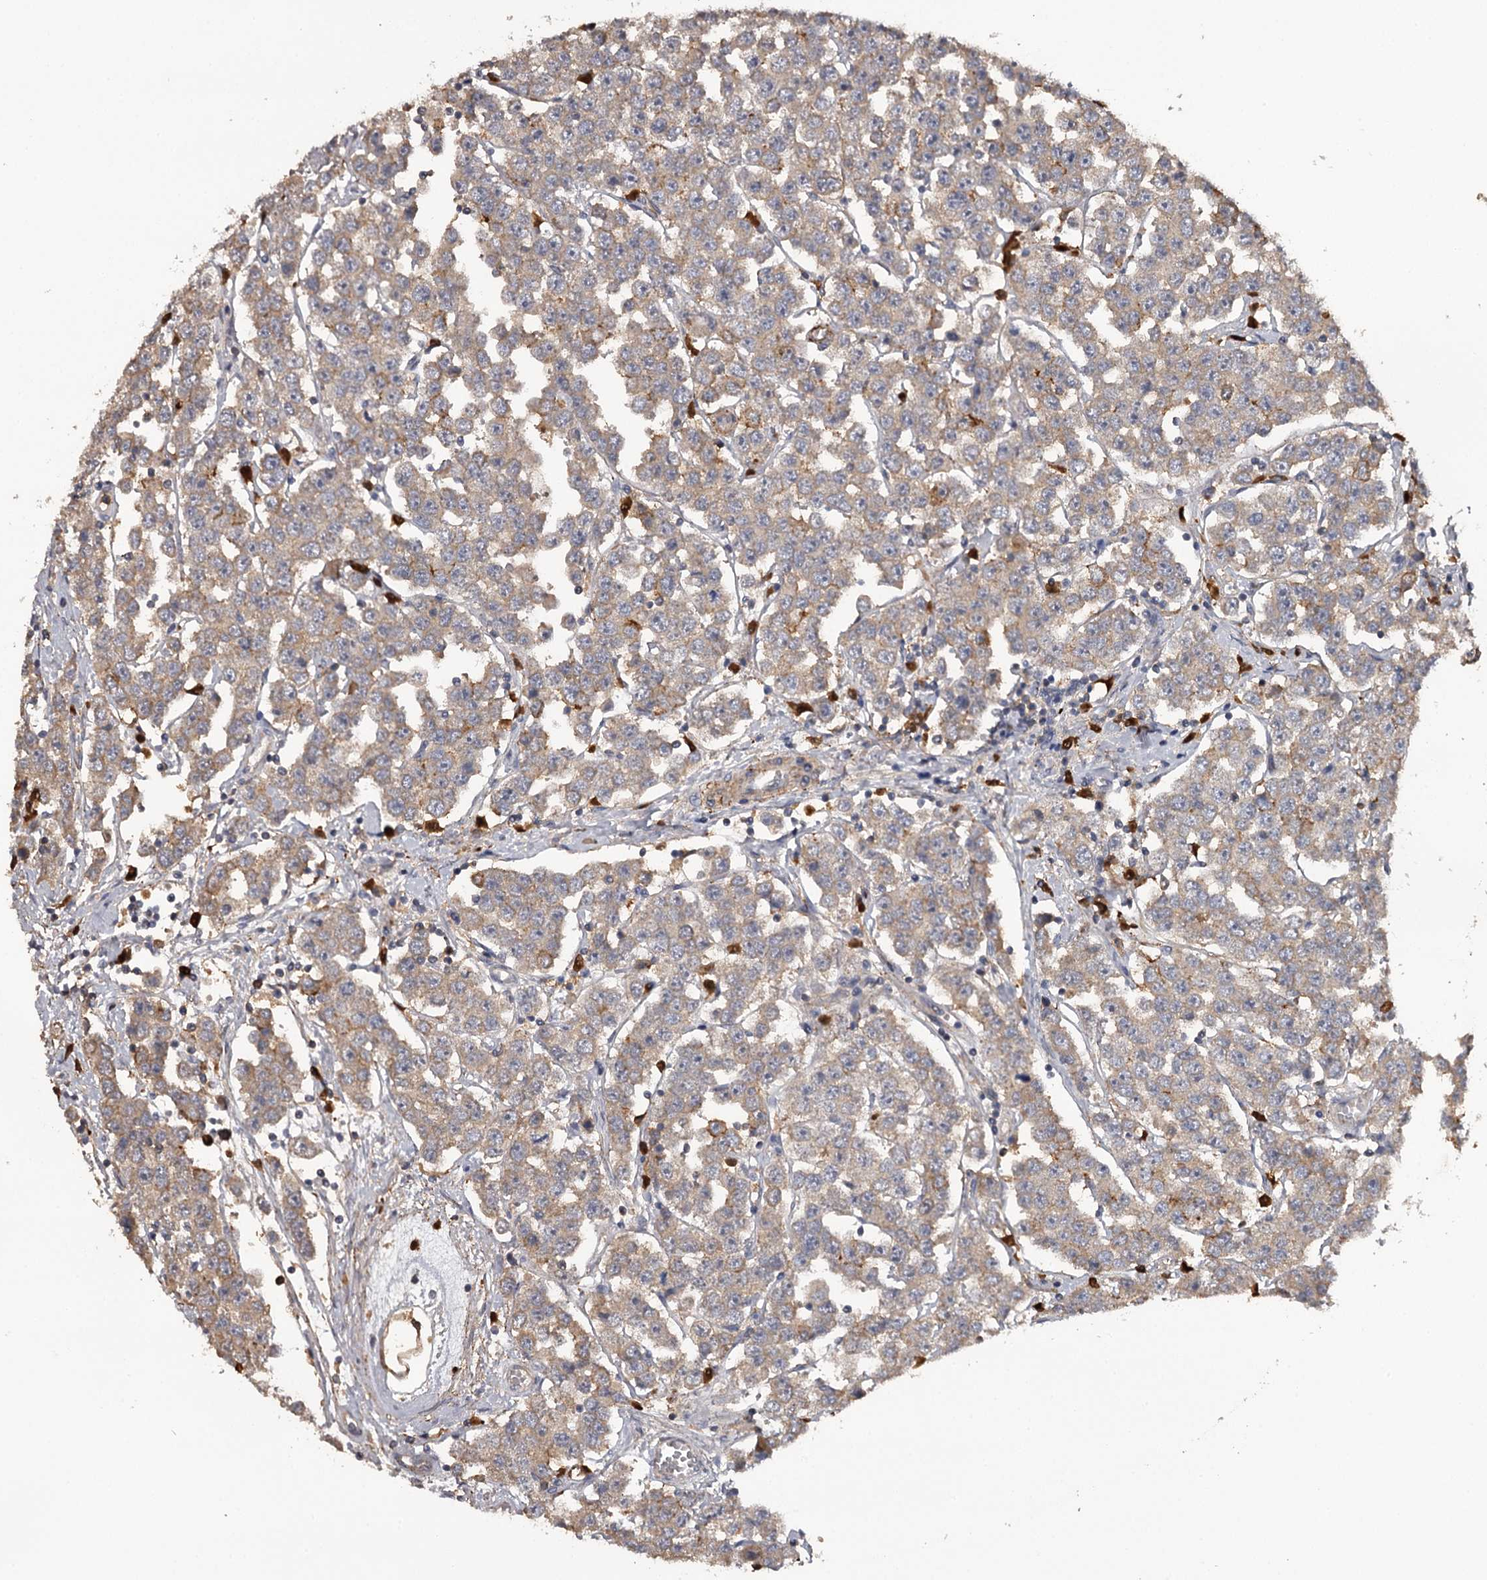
{"staining": {"intensity": "weak", "quantity": ">75%", "location": "cytoplasmic/membranous"}, "tissue": "testis cancer", "cell_type": "Tumor cells", "image_type": "cancer", "snomed": [{"axis": "morphology", "description": "Seminoma, NOS"}, {"axis": "topography", "description": "Testis"}], "caption": "Seminoma (testis) stained with a protein marker shows weak staining in tumor cells.", "gene": "TTC12", "patient": {"sex": "male", "age": 28}}